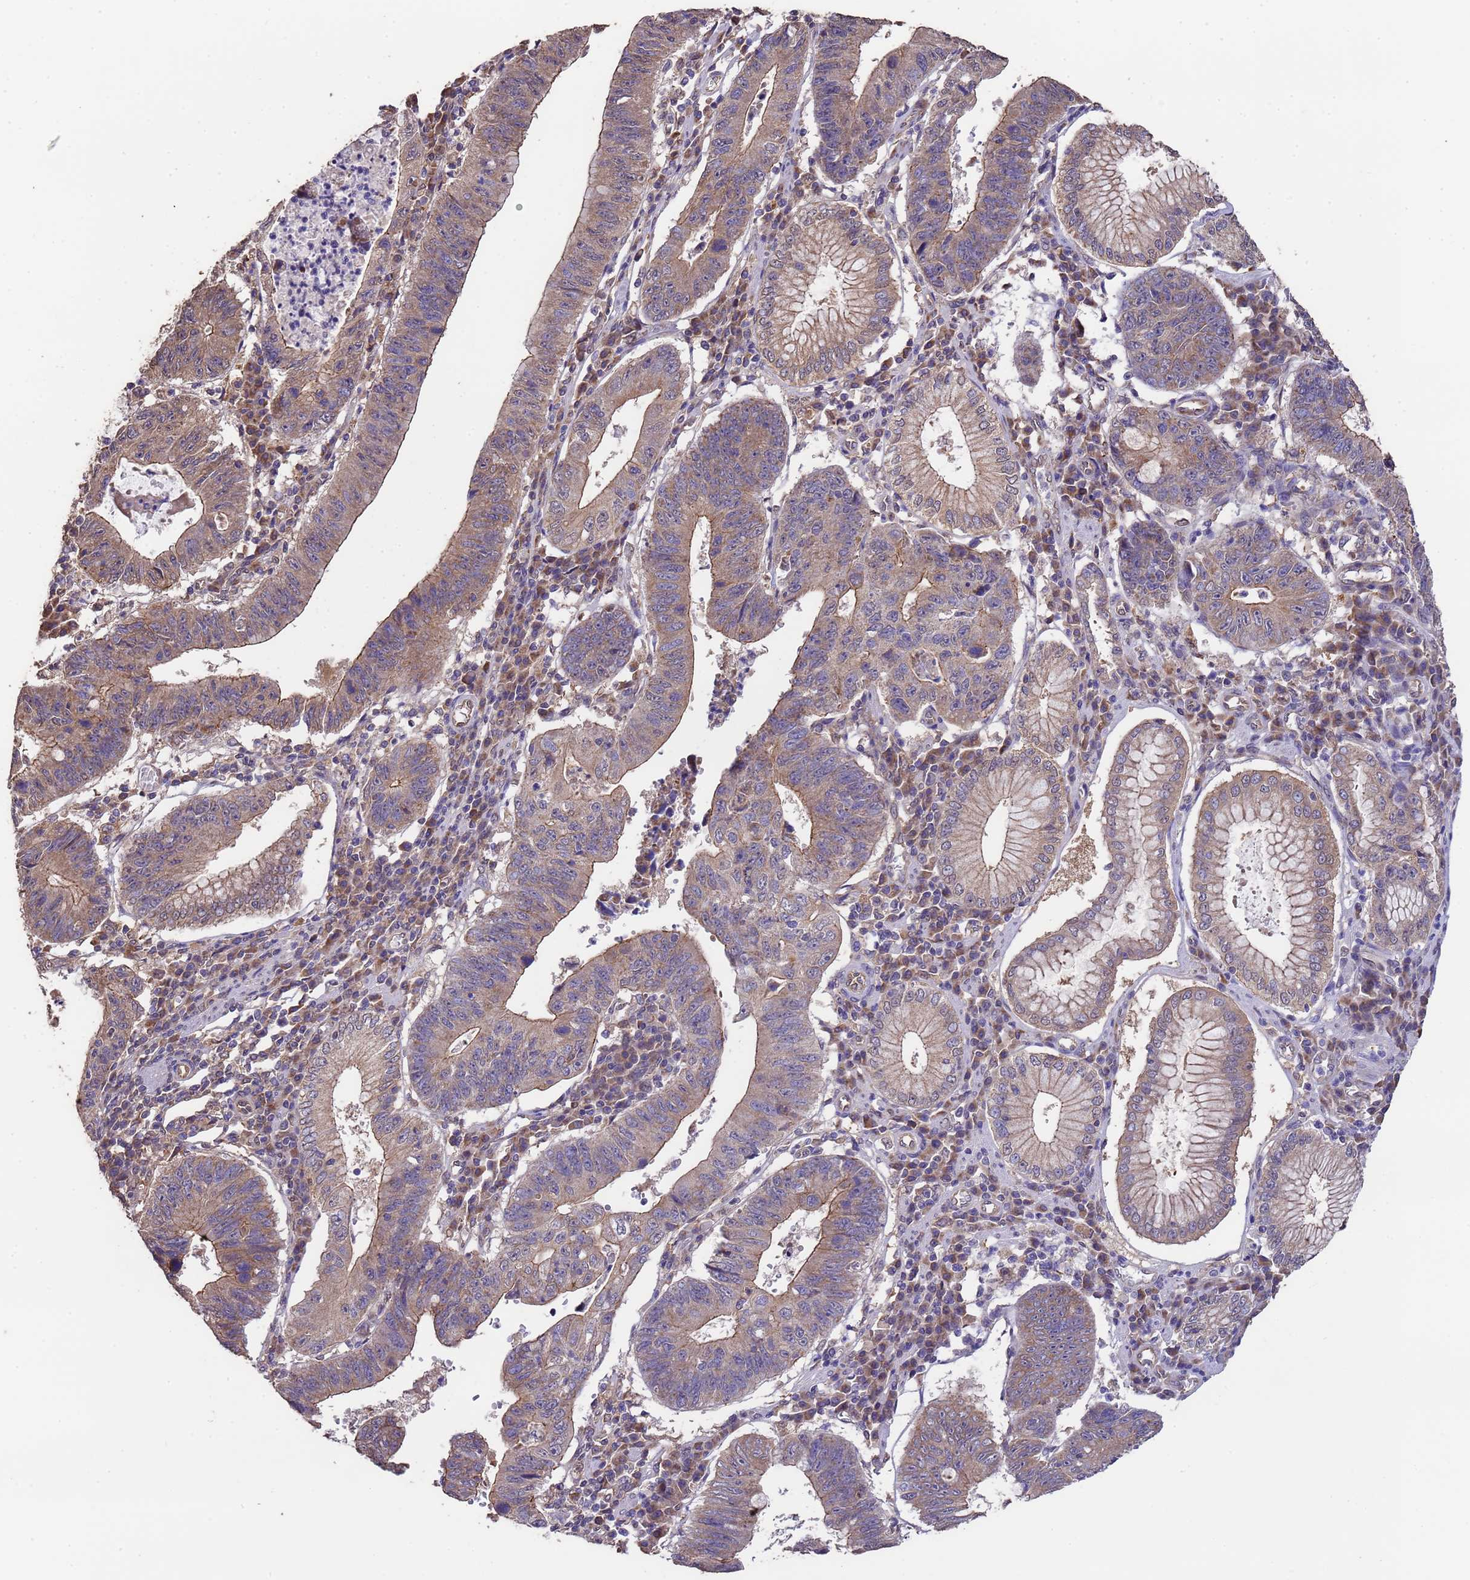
{"staining": {"intensity": "moderate", "quantity": "25%-75%", "location": "cytoplasmic/membranous"}, "tissue": "stomach cancer", "cell_type": "Tumor cells", "image_type": "cancer", "snomed": [{"axis": "morphology", "description": "Adenocarcinoma, NOS"}, {"axis": "topography", "description": "Stomach"}], "caption": "Stomach cancer was stained to show a protein in brown. There is medium levels of moderate cytoplasmic/membranous staining in about 25%-75% of tumor cells. The staining was performed using DAB to visualize the protein expression in brown, while the nuclei were stained in blue with hematoxylin (Magnification: 20x).", "gene": "NPHP1", "patient": {"sex": "male", "age": 59}}